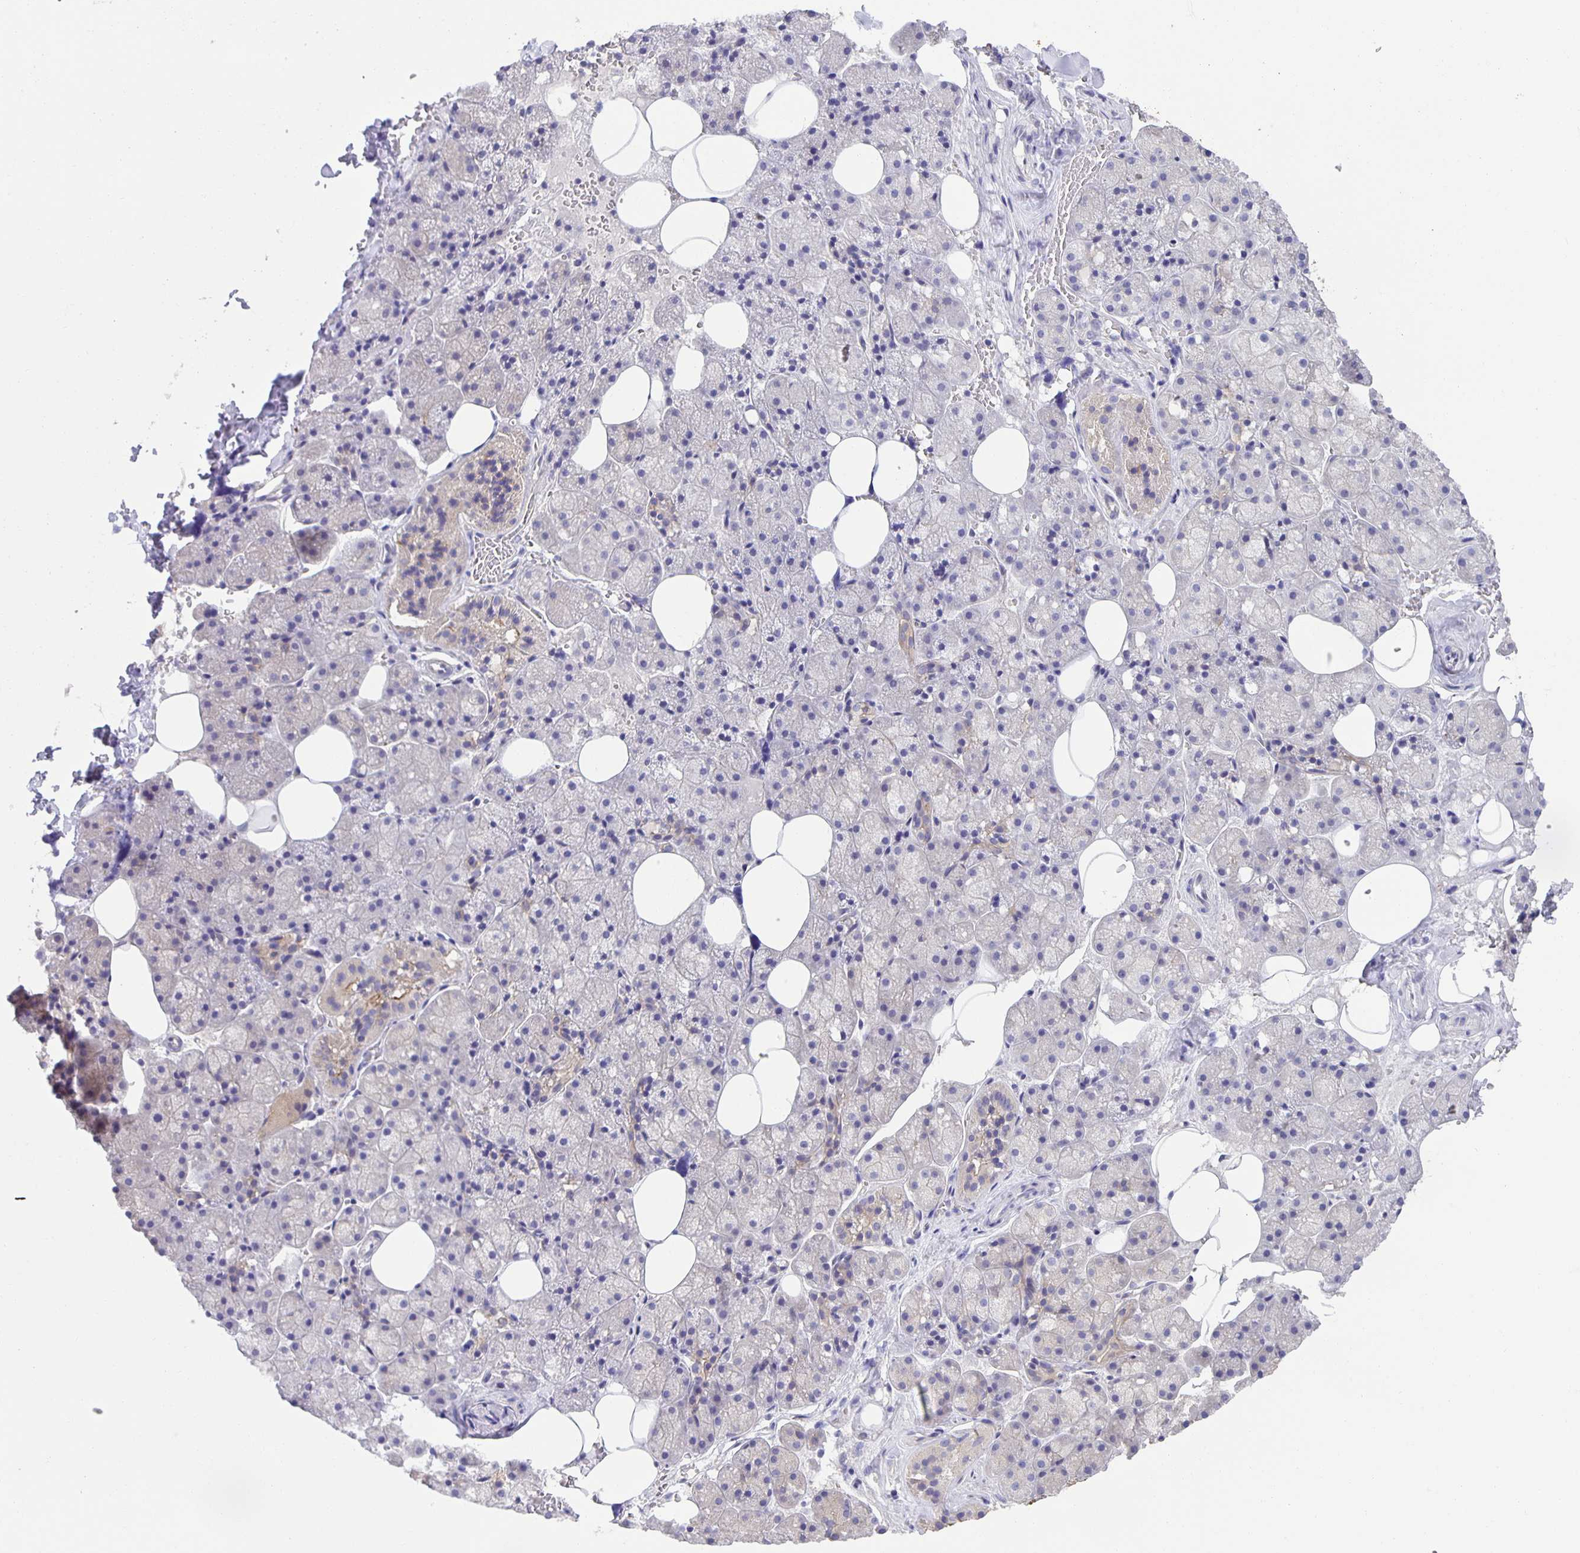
{"staining": {"intensity": "moderate", "quantity": "<25%", "location": "cytoplasmic/membranous"}, "tissue": "salivary gland", "cell_type": "Glandular cells", "image_type": "normal", "snomed": [{"axis": "morphology", "description": "Normal tissue, NOS"}, {"axis": "topography", "description": "Salivary gland"}, {"axis": "topography", "description": "Peripheral nerve tissue"}], "caption": "Brown immunohistochemical staining in normal human salivary gland demonstrates moderate cytoplasmic/membranous positivity in about <25% of glandular cells.", "gene": "PTPN3", "patient": {"sex": "male", "age": 38}}